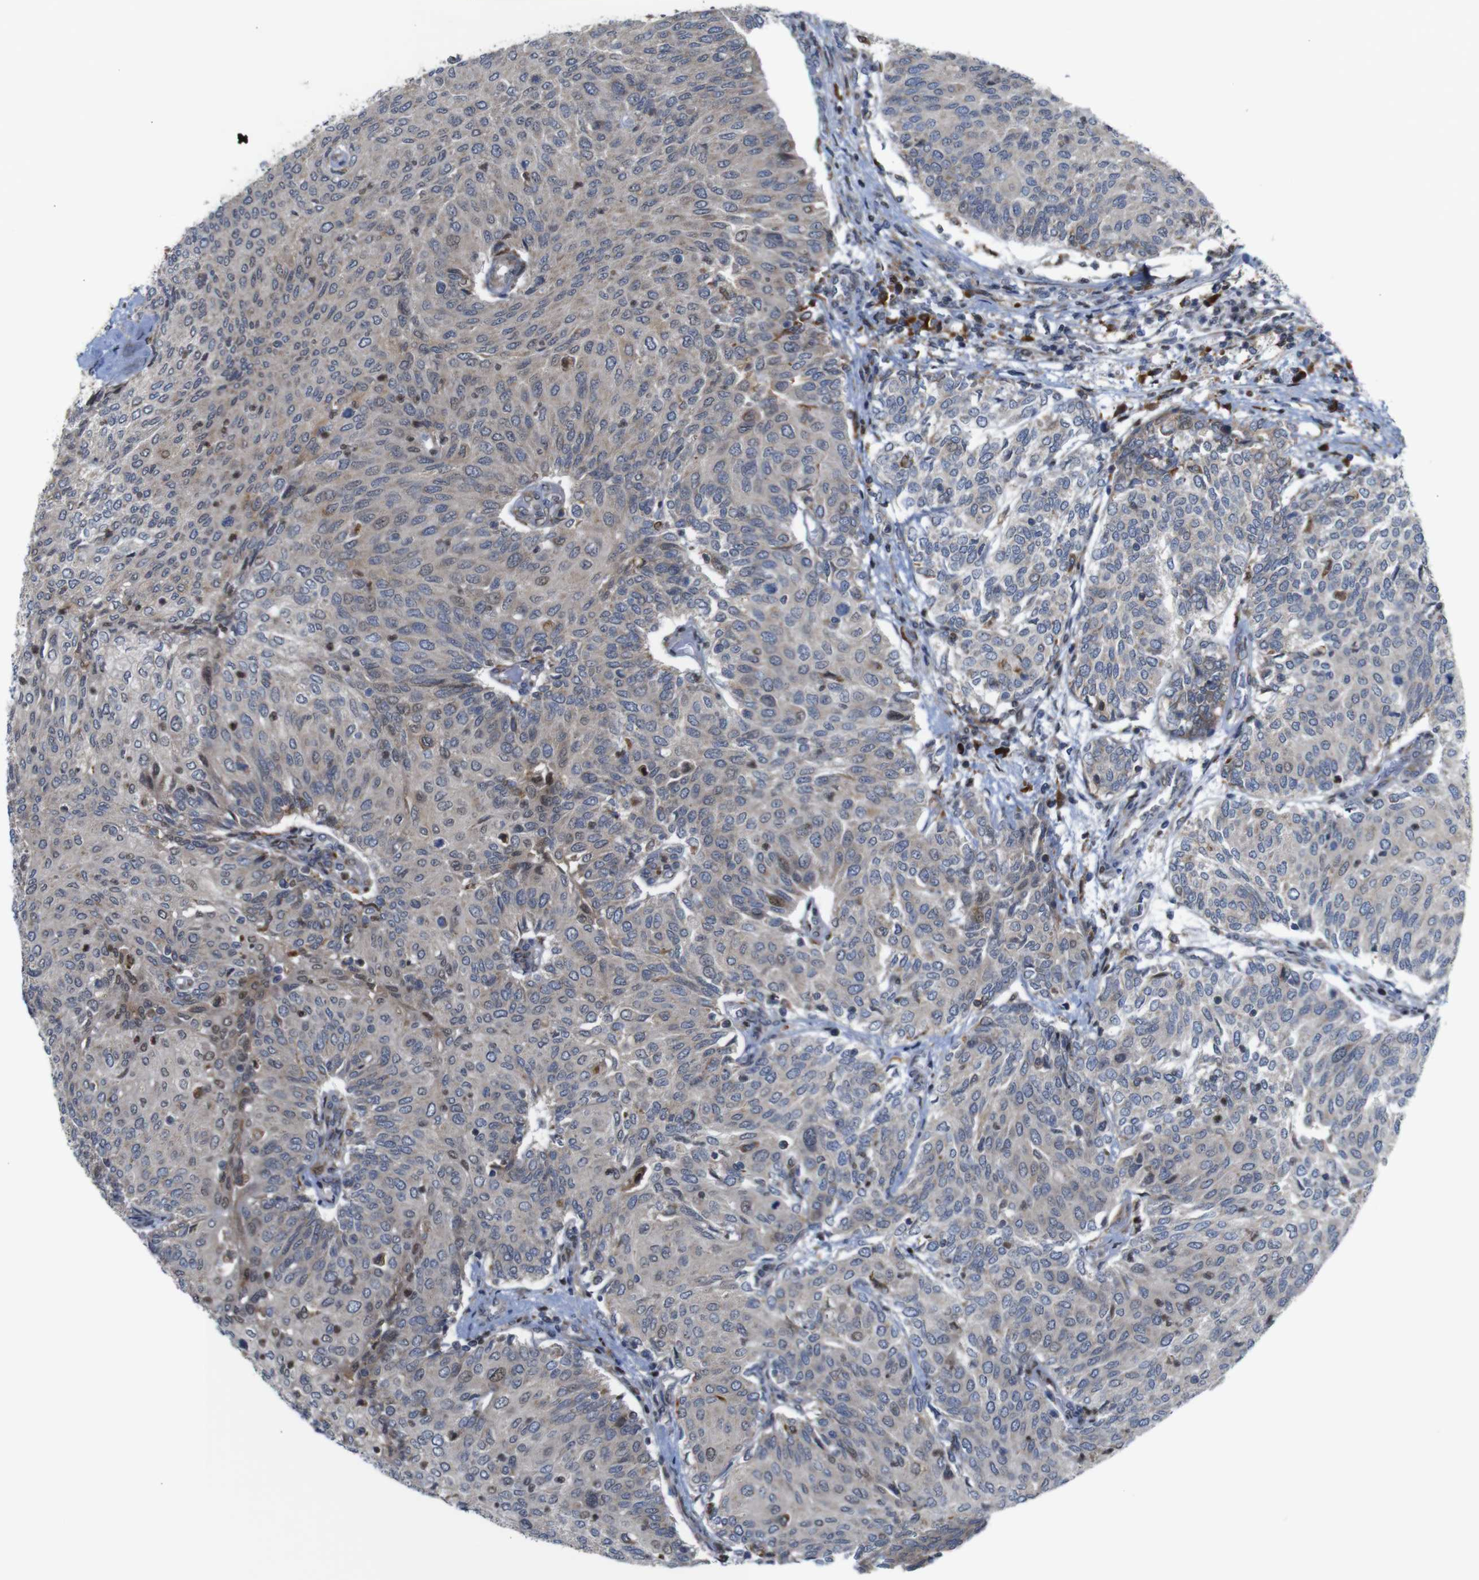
{"staining": {"intensity": "weak", "quantity": "<25%", "location": "cytoplasmic/membranous"}, "tissue": "urothelial cancer", "cell_type": "Tumor cells", "image_type": "cancer", "snomed": [{"axis": "morphology", "description": "Urothelial carcinoma, Low grade"}, {"axis": "topography", "description": "Urinary bladder"}], "caption": "Immunohistochemistry image of neoplastic tissue: human low-grade urothelial carcinoma stained with DAB exhibits no significant protein expression in tumor cells.", "gene": "PTPN1", "patient": {"sex": "female", "age": 79}}